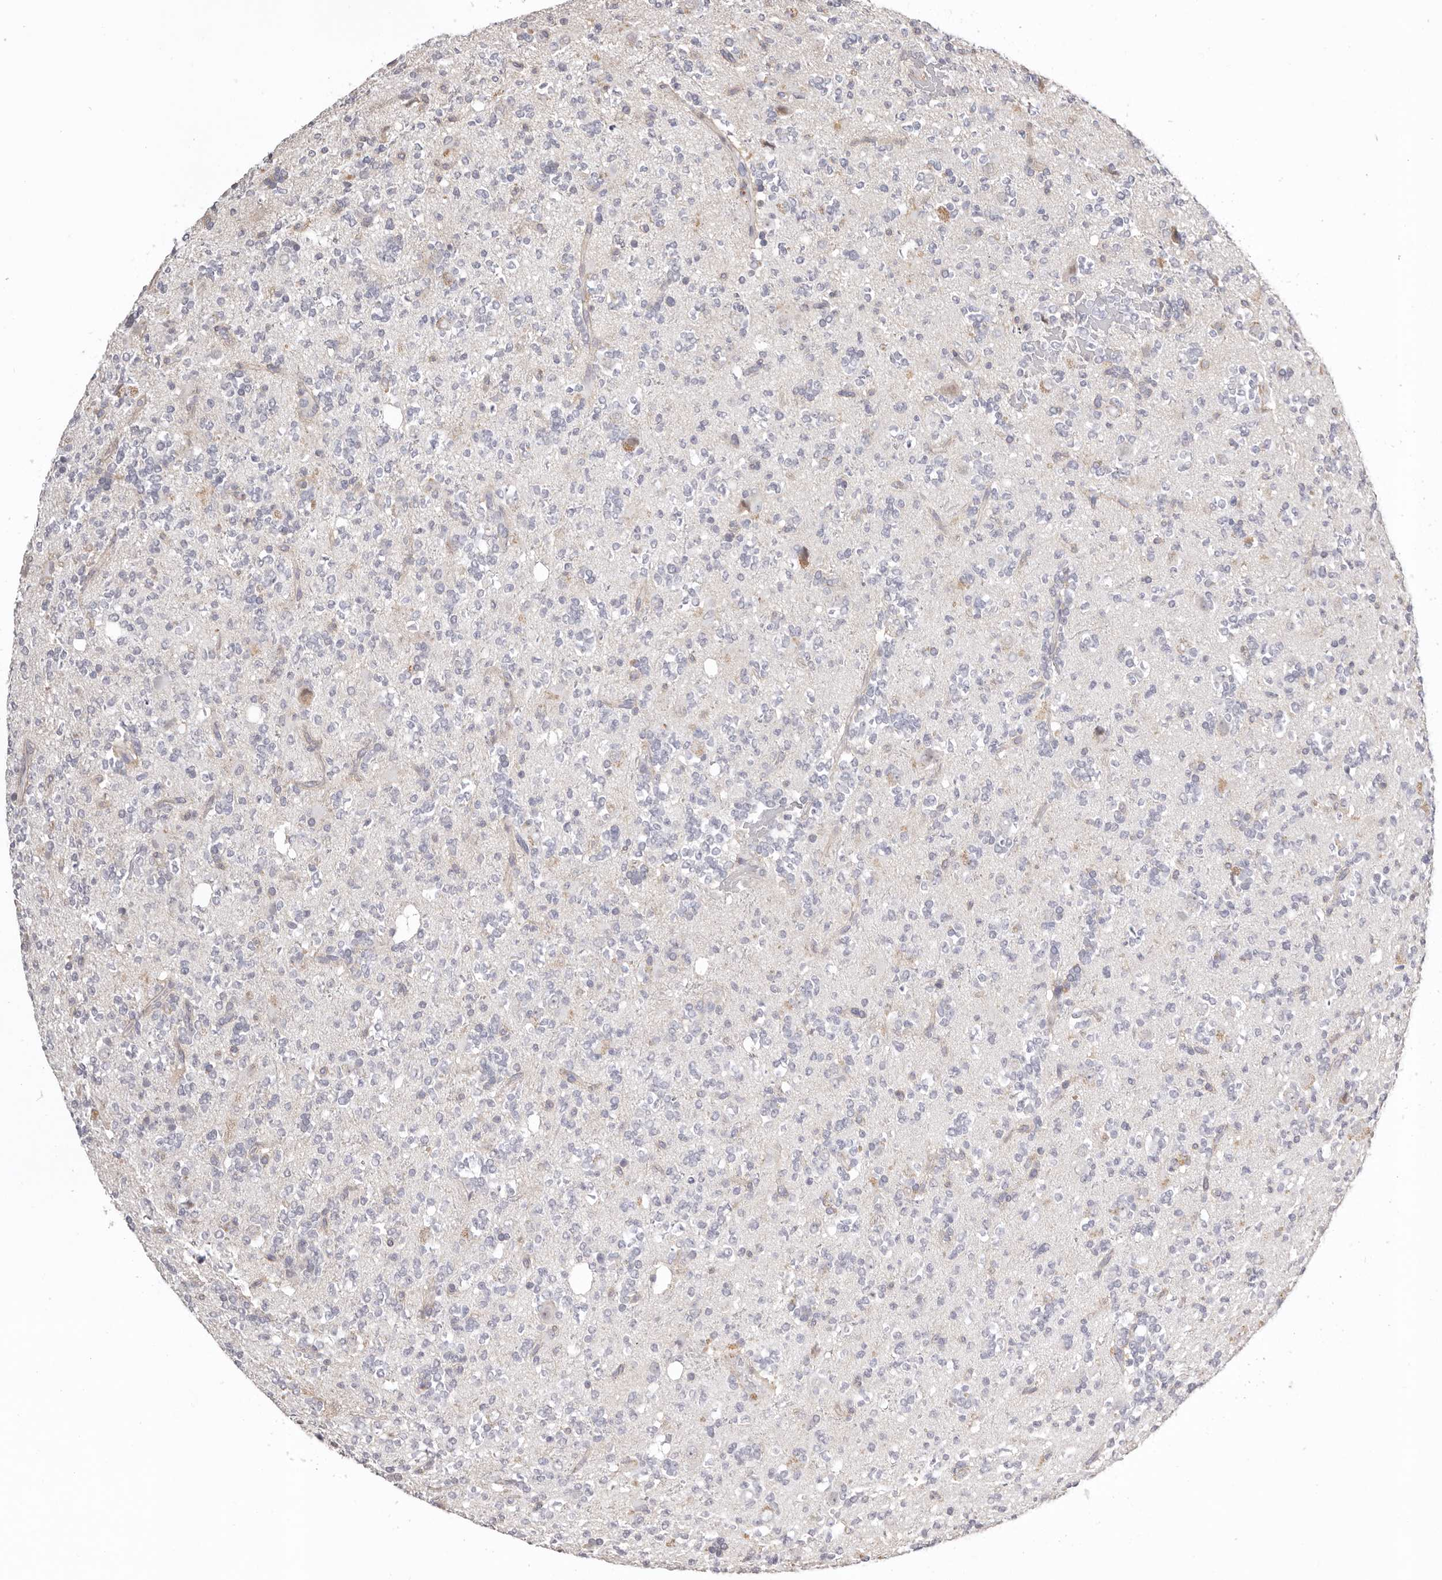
{"staining": {"intensity": "negative", "quantity": "none", "location": "none"}, "tissue": "glioma", "cell_type": "Tumor cells", "image_type": "cancer", "snomed": [{"axis": "morphology", "description": "Glioma, malignant, High grade"}, {"axis": "topography", "description": "Brain"}], "caption": "Immunohistochemistry micrograph of human glioma stained for a protein (brown), which shows no positivity in tumor cells.", "gene": "PCDHB6", "patient": {"sex": "female", "age": 62}}